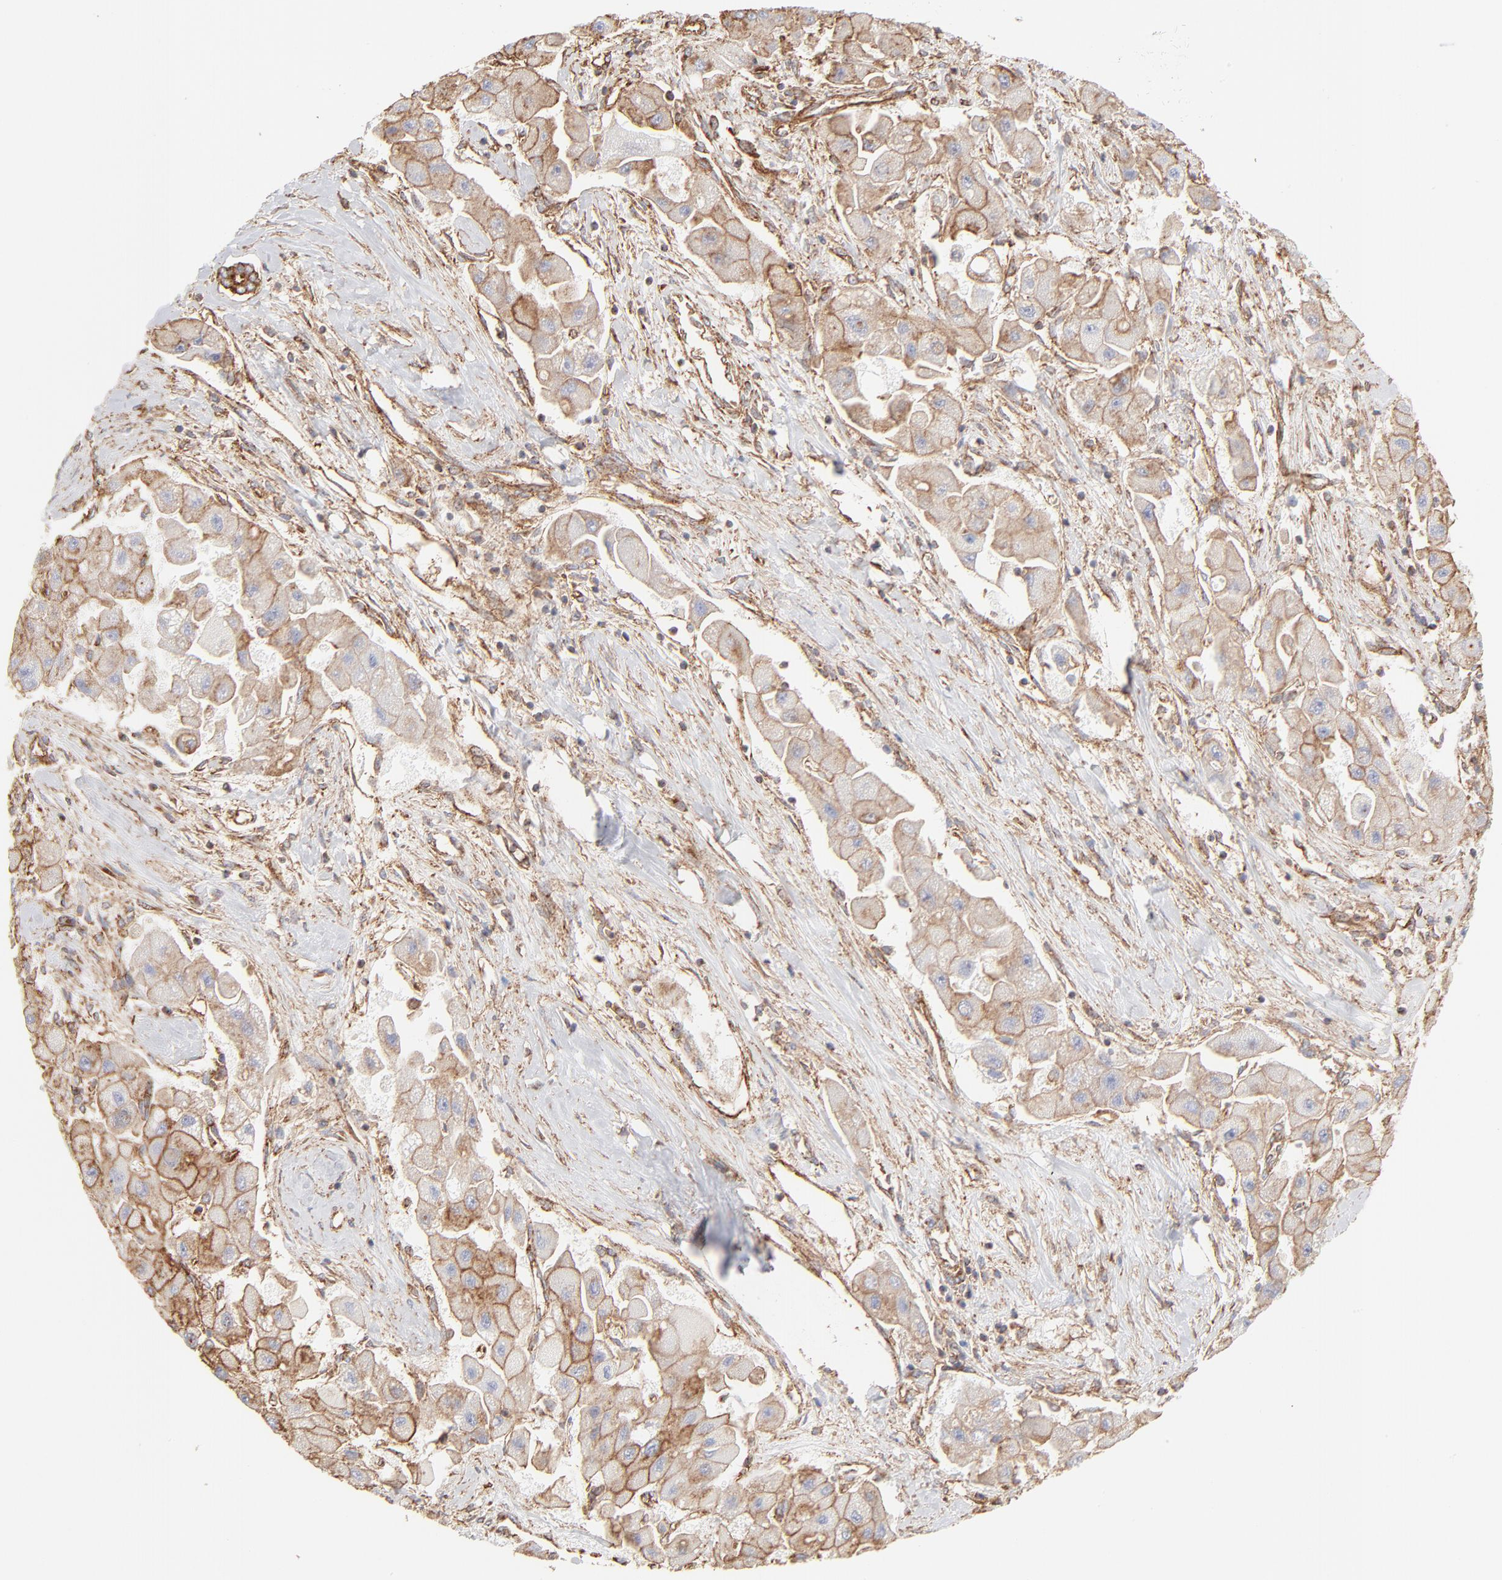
{"staining": {"intensity": "moderate", "quantity": ">75%", "location": "cytoplasmic/membranous"}, "tissue": "liver cancer", "cell_type": "Tumor cells", "image_type": "cancer", "snomed": [{"axis": "morphology", "description": "Carcinoma, Hepatocellular, NOS"}, {"axis": "topography", "description": "Liver"}], "caption": "This is a histology image of IHC staining of liver hepatocellular carcinoma, which shows moderate staining in the cytoplasmic/membranous of tumor cells.", "gene": "CLTB", "patient": {"sex": "male", "age": 24}}